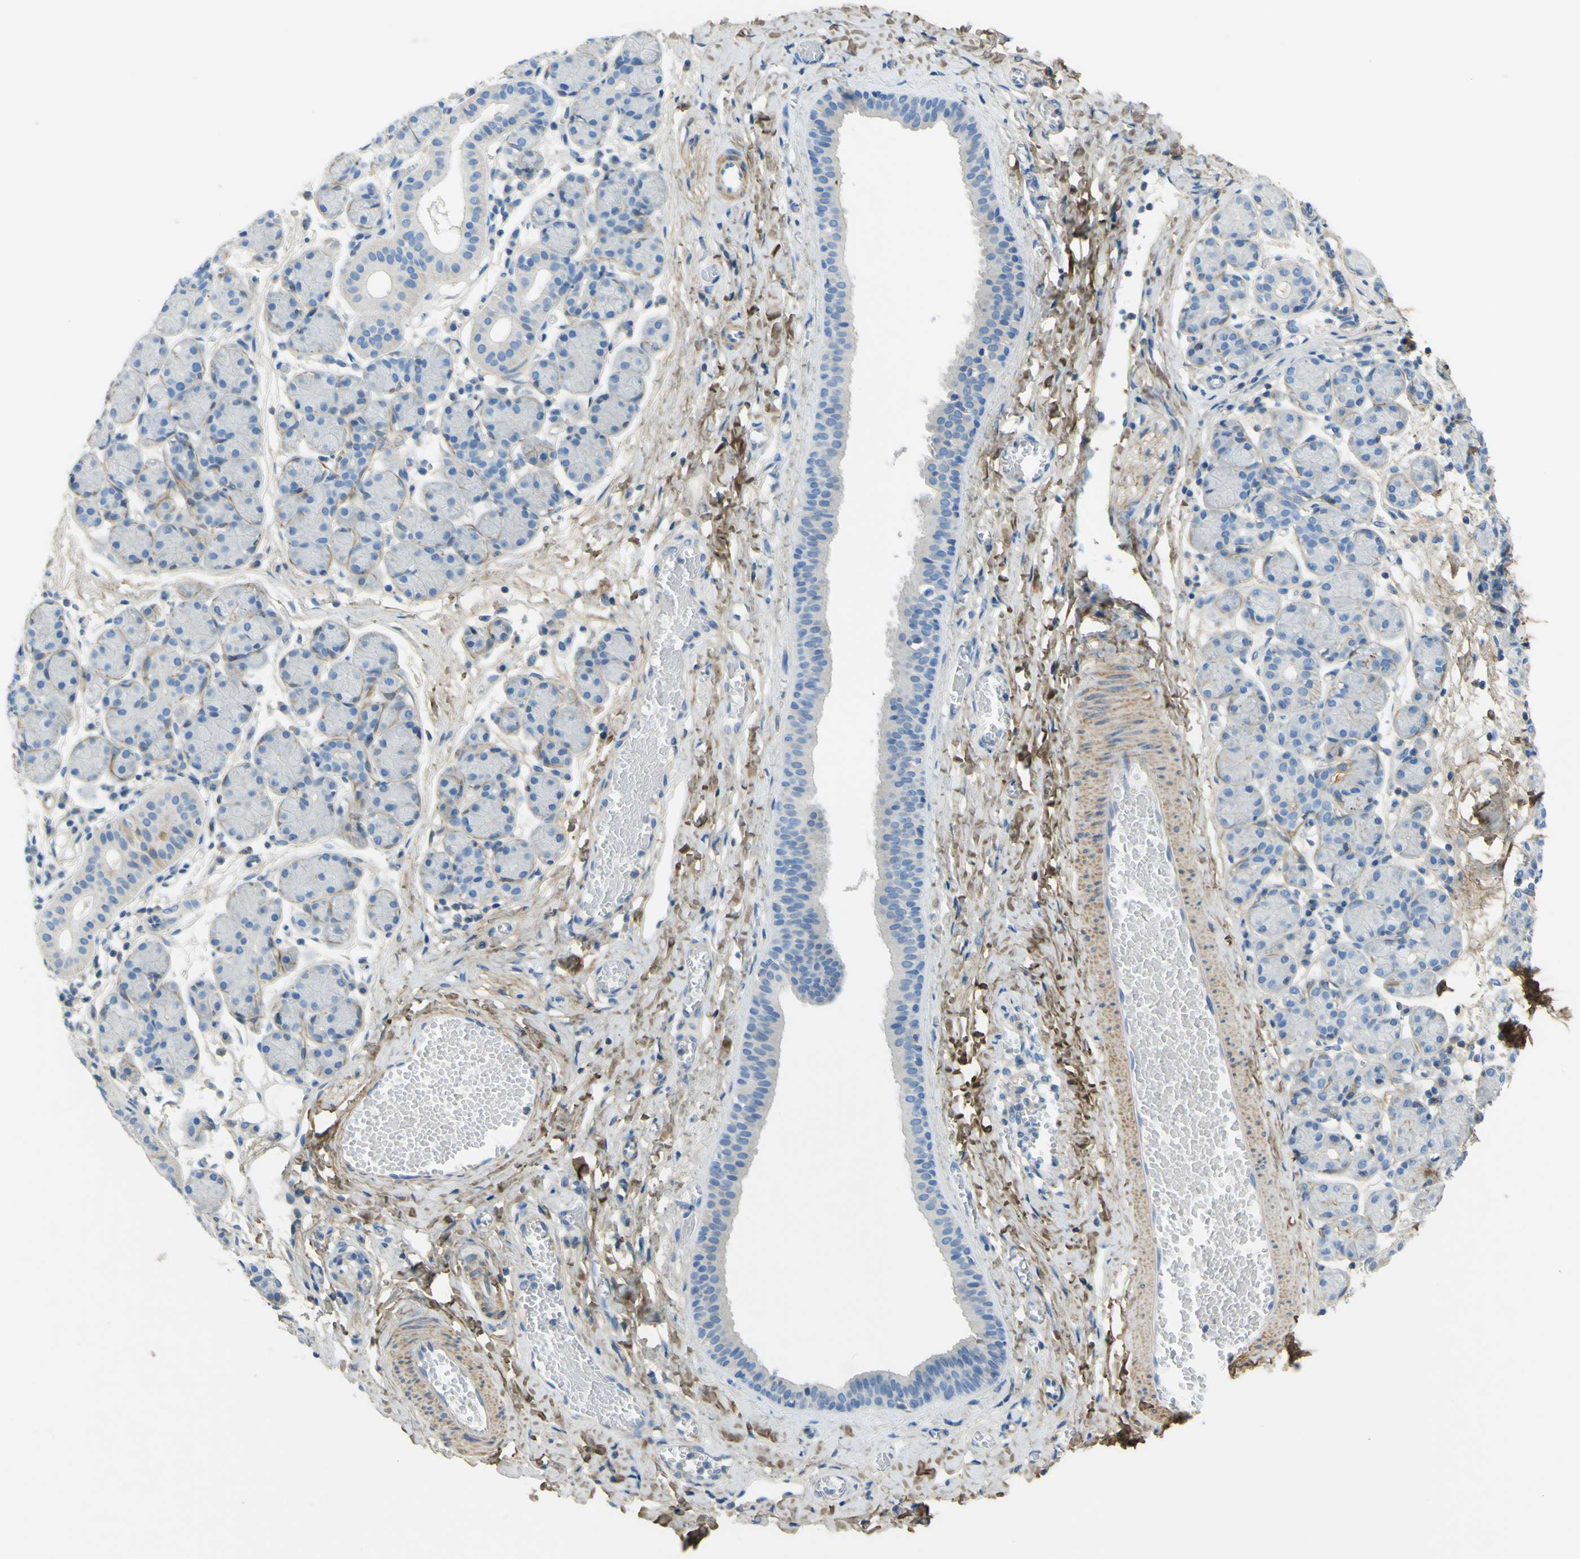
{"staining": {"intensity": "negative", "quantity": "none", "location": "none"}, "tissue": "salivary gland", "cell_type": "Glandular cells", "image_type": "normal", "snomed": [{"axis": "morphology", "description": "Normal tissue, NOS"}, {"axis": "morphology", "description": "Inflammation, NOS"}, {"axis": "topography", "description": "Lymph node"}, {"axis": "topography", "description": "Salivary gland"}], "caption": "High magnification brightfield microscopy of normal salivary gland stained with DAB (3,3'-diaminobenzidine) (brown) and counterstained with hematoxylin (blue): glandular cells show no significant positivity. The staining is performed using DAB (3,3'-diaminobenzidine) brown chromogen with nuclei counter-stained in using hematoxylin.", "gene": "OGN", "patient": {"sex": "male", "age": 3}}